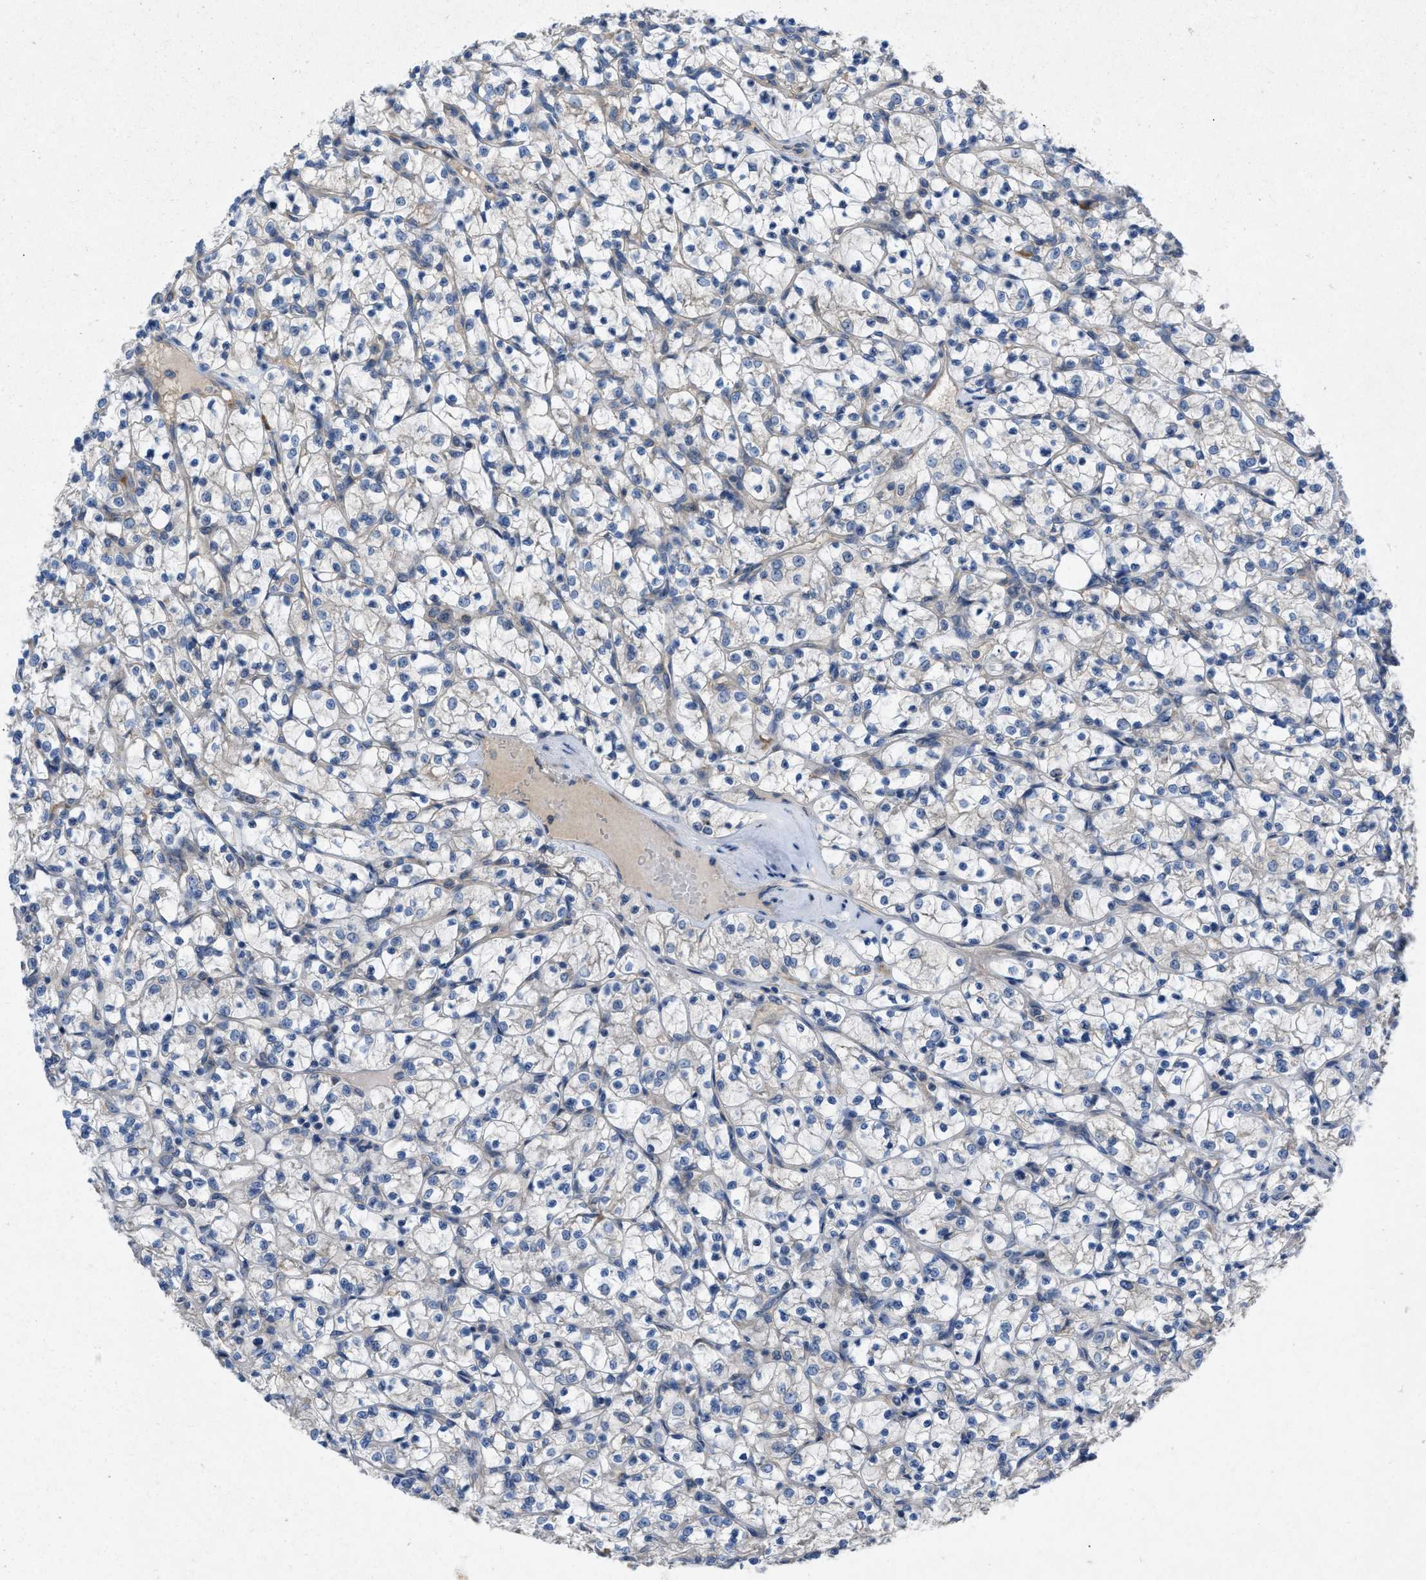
{"staining": {"intensity": "negative", "quantity": "none", "location": "none"}, "tissue": "renal cancer", "cell_type": "Tumor cells", "image_type": "cancer", "snomed": [{"axis": "morphology", "description": "Adenocarcinoma, NOS"}, {"axis": "topography", "description": "Kidney"}], "caption": "The immunohistochemistry (IHC) micrograph has no significant expression in tumor cells of renal adenocarcinoma tissue. The staining was performed using DAB to visualize the protein expression in brown, while the nuclei were stained in blue with hematoxylin (Magnification: 20x).", "gene": "TMEM131", "patient": {"sex": "female", "age": 69}}